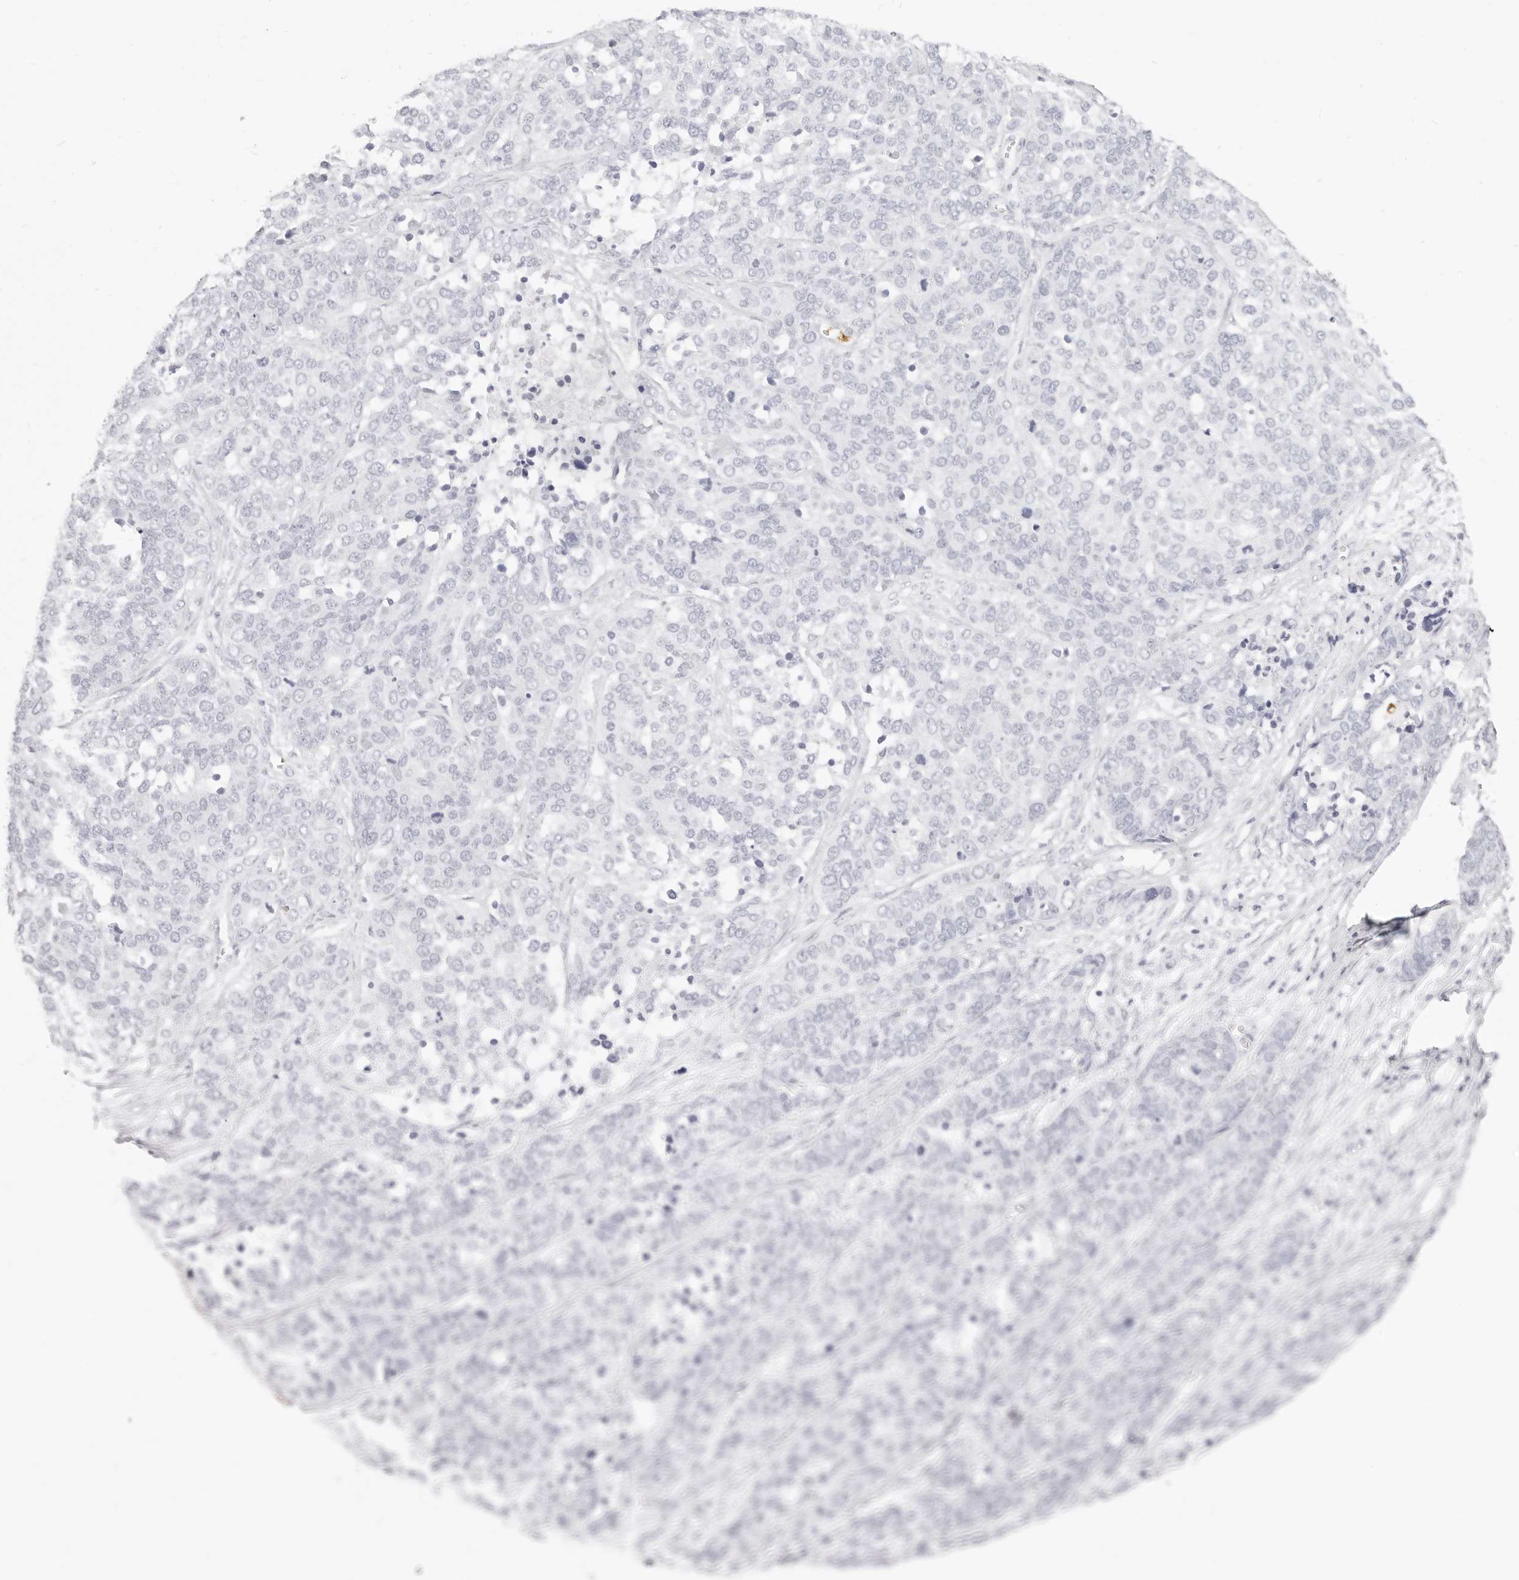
{"staining": {"intensity": "negative", "quantity": "none", "location": "none"}, "tissue": "ovarian cancer", "cell_type": "Tumor cells", "image_type": "cancer", "snomed": [{"axis": "morphology", "description": "Cystadenocarcinoma, serous, NOS"}, {"axis": "topography", "description": "Ovary"}], "caption": "Tumor cells show no significant protein expression in ovarian serous cystadenocarcinoma.", "gene": "CAMP", "patient": {"sex": "female", "age": 44}}